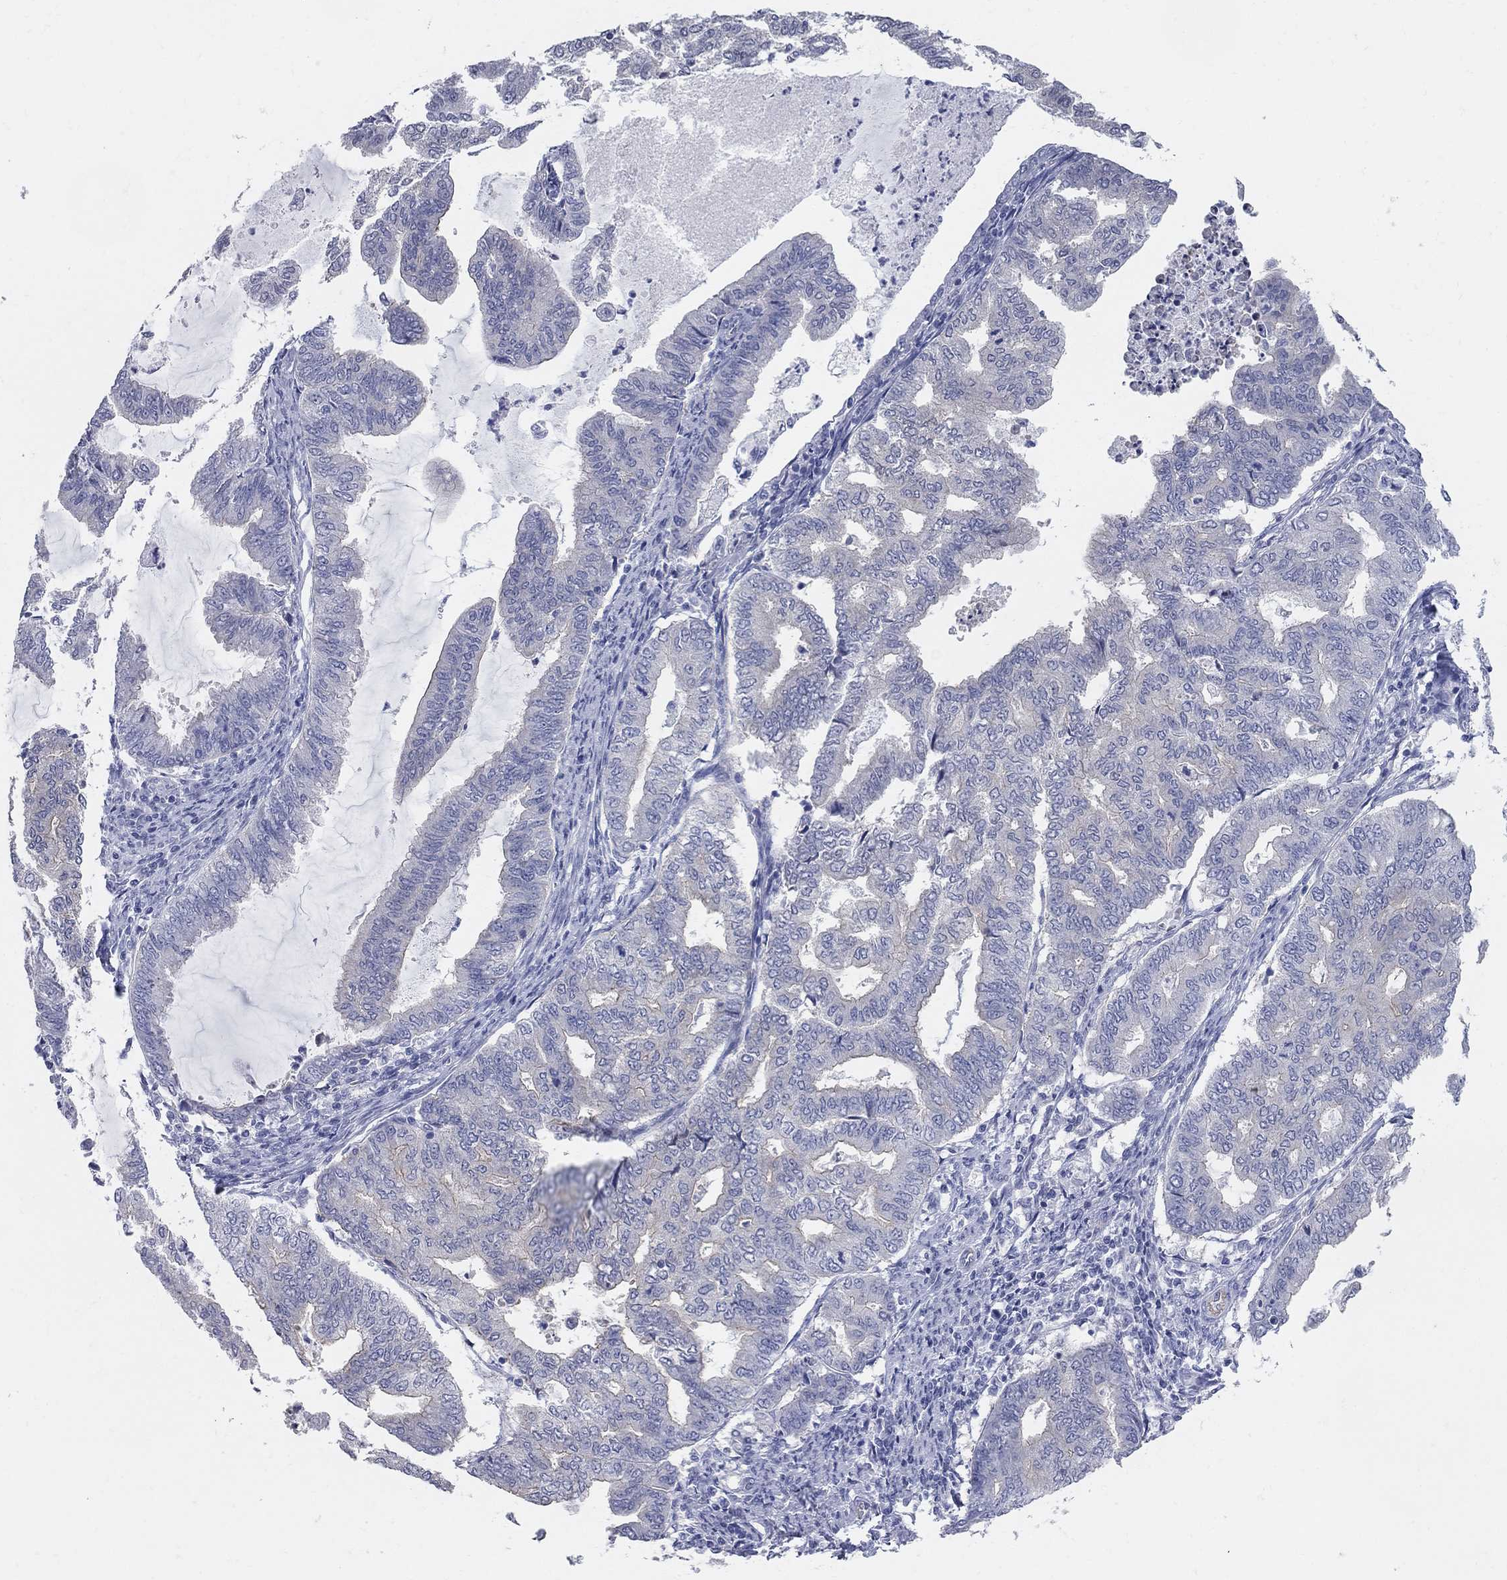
{"staining": {"intensity": "negative", "quantity": "none", "location": "none"}, "tissue": "endometrial cancer", "cell_type": "Tumor cells", "image_type": "cancer", "snomed": [{"axis": "morphology", "description": "Adenocarcinoma, NOS"}, {"axis": "topography", "description": "Endometrium"}], "caption": "Immunohistochemistry of endometrial cancer (adenocarcinoma) exhibits no expression in tumor cells.", "gene": "AOX1", "patient": {"sex": "female", "age": 79}}